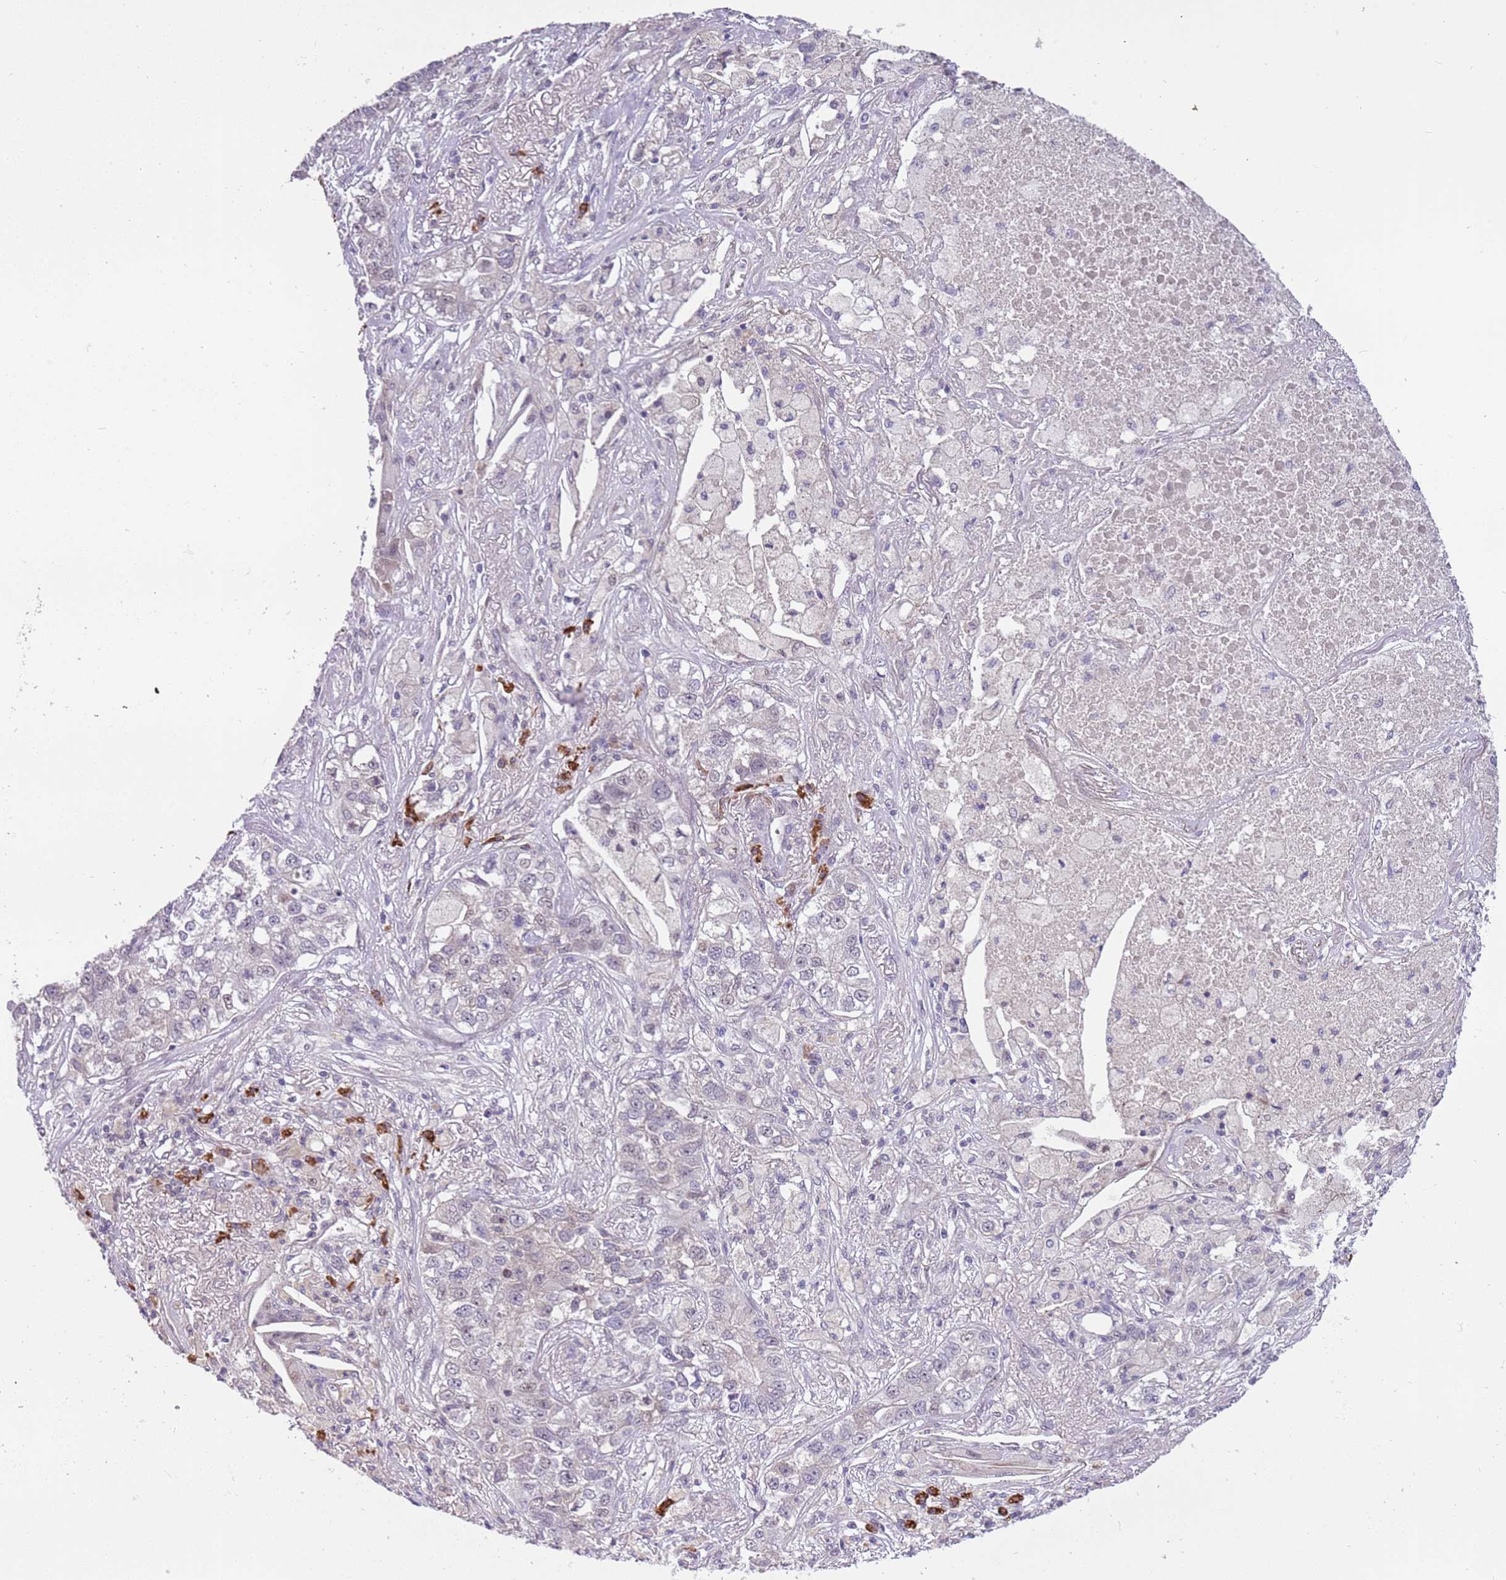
{"staining": {"intensity": "negative", "quantity": "none", "location": "none"}, "tissue": "lung cancer", "cell_type": "Tumor cells", "image_type": "cancer", "snomed": [{"axis": "morphology", "description": "Adenocarcinoma, NOS"}, {"axis": "topography", "description": "Lung"}], "caption": "IHC image of lung adenocarcinoma stained for a protein (brown), which exhibits no expression in tumor cells.", "gene": "MAGEF1", "patient": {"sex": "male", "age": 49}}